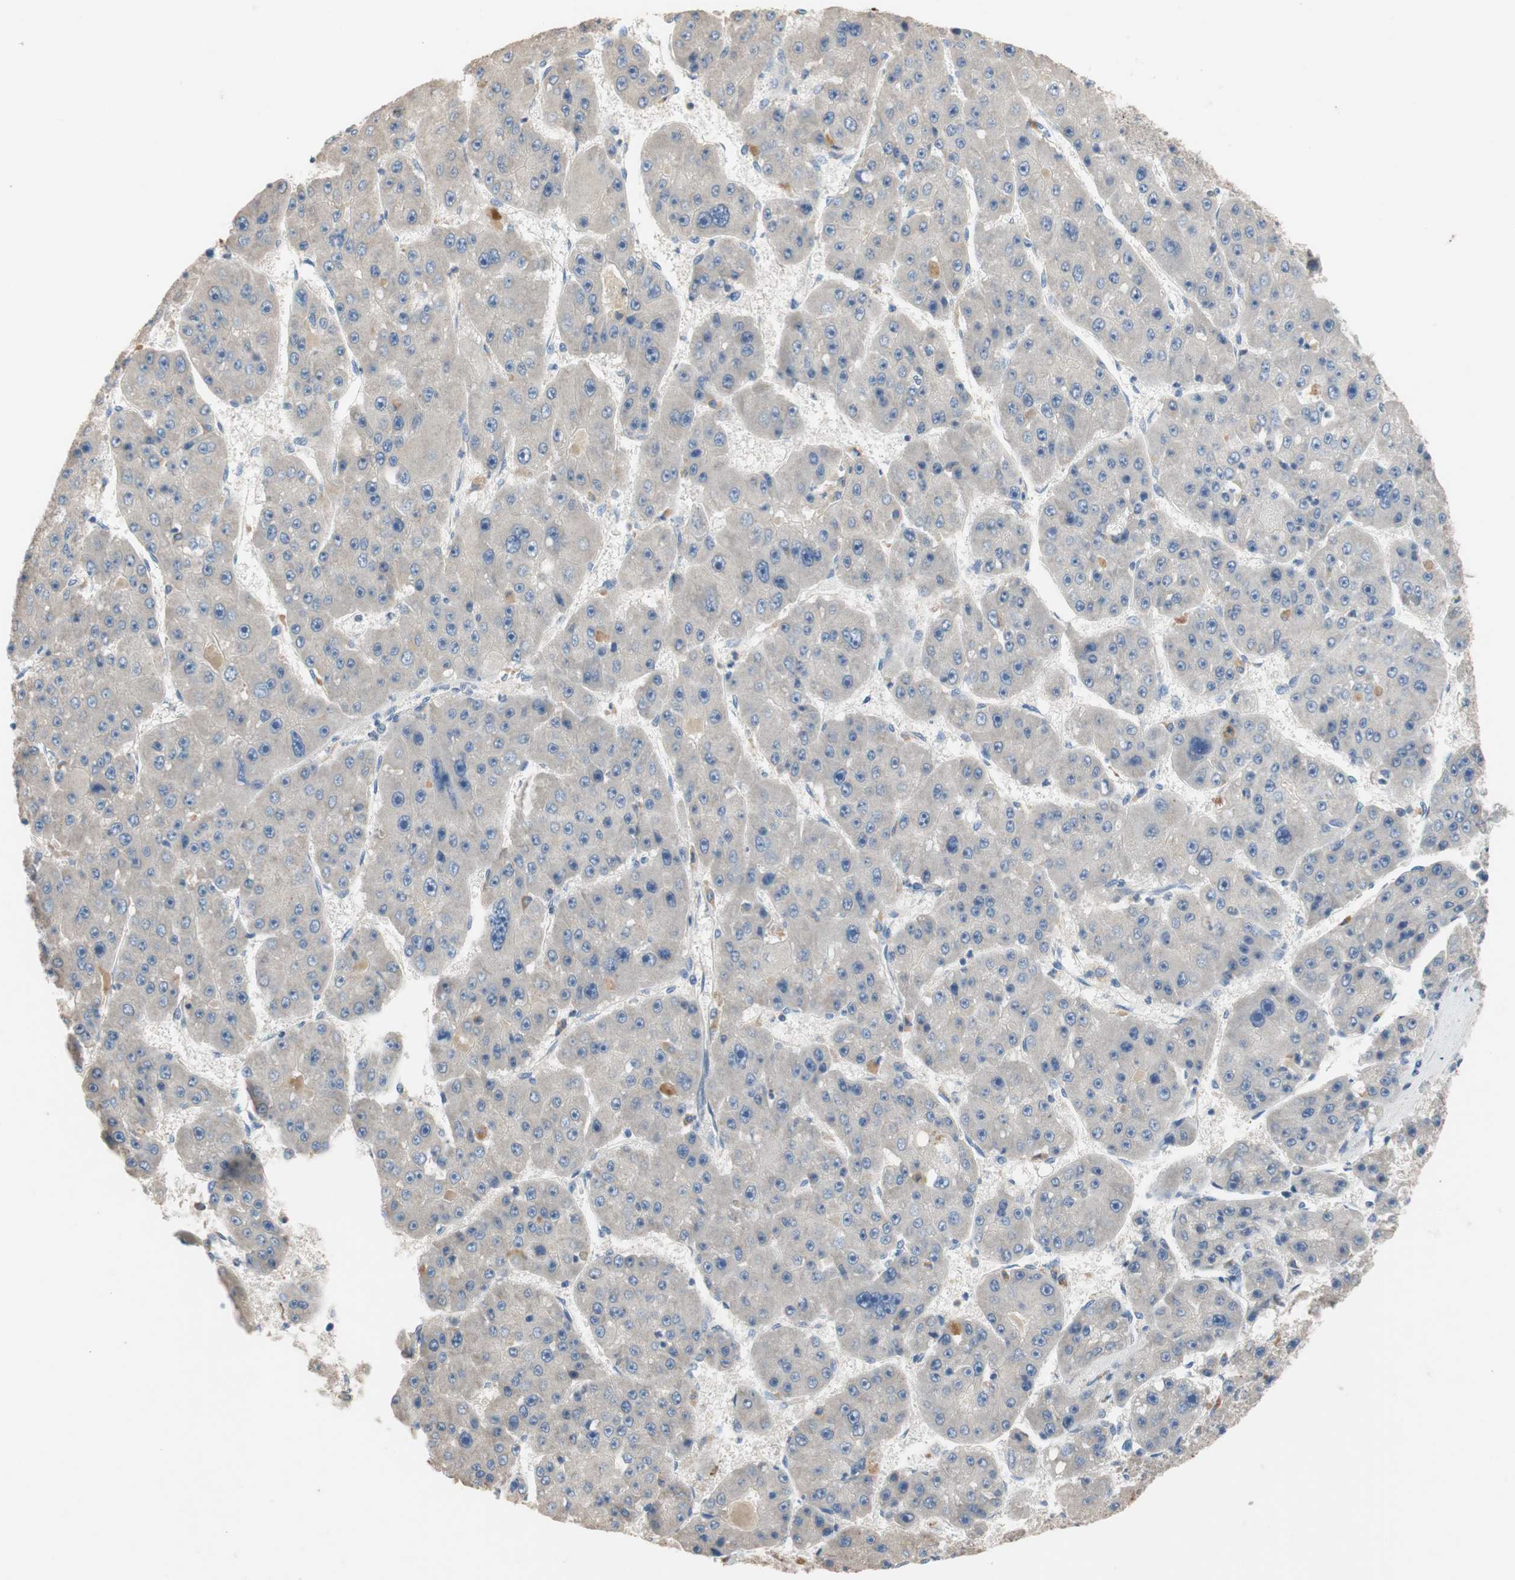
{"staining": {"intensity": "weak", "quantity": "<25%", "location": "cytoplasmic/membranous"}, "tissue": "liver cancer", "cell_type": "Tumor cells", "image_type": "cancer", "snomed": [{"axis": "morphology", "description": "Carcinoma, Hepatocellular, NOS"}, {"axis": "topography", "description": "Liver"}], "caption": "High magnification brightfield microscopy of hepatocellular carcinoma (liver) stained with DAB (3,3'-diaminobenzidine) (brown) and counterstained with hematoxylin (blue): tumor cells show no significant expression. (DAB immunohistochemistry (IHC), high magnification).", "gene": "ADAP1", "patient": {"sex": "female", "age": 61}}